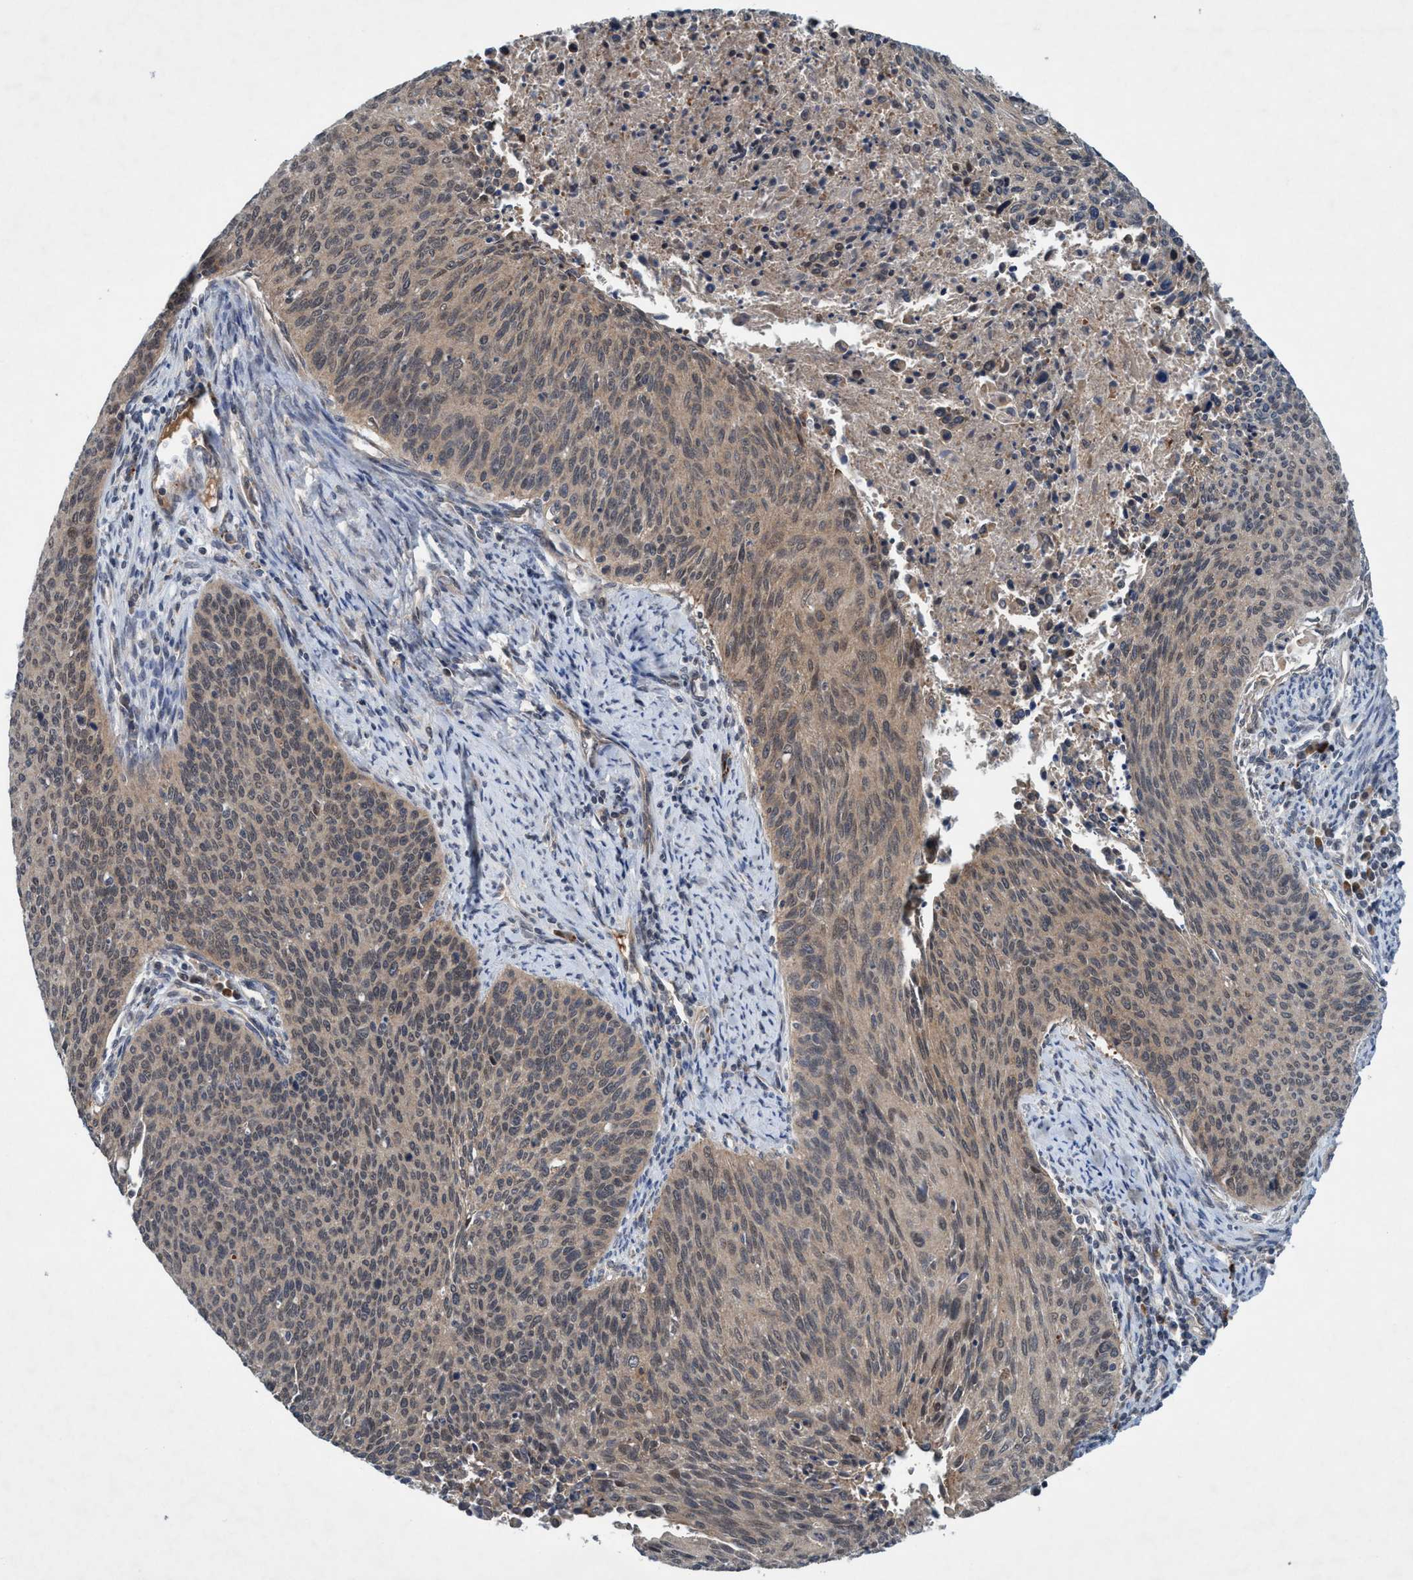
{"staining": {"intensity": "weak", "quantity": "25%-75%", "location": "cytoplasmic/membranous"}, "tissue": "cervical cancer", "cell_type": "Tumor cells", "image_type": "cancer", "snomed": [{"axis": "morphology", "description": "Squamous cell carcinoma, NOS"}, {"axis": "topography", "description": "Cervix"}], "caption": "A histopathology image showing weak cytoplasmic/membranous staining in about 25%-75% of tumor cells in cervical cancer, as visualized by brown immunohistochemical staining.", "gene": "TRIM65", "patient": {"sex": "female", "age": 55}}